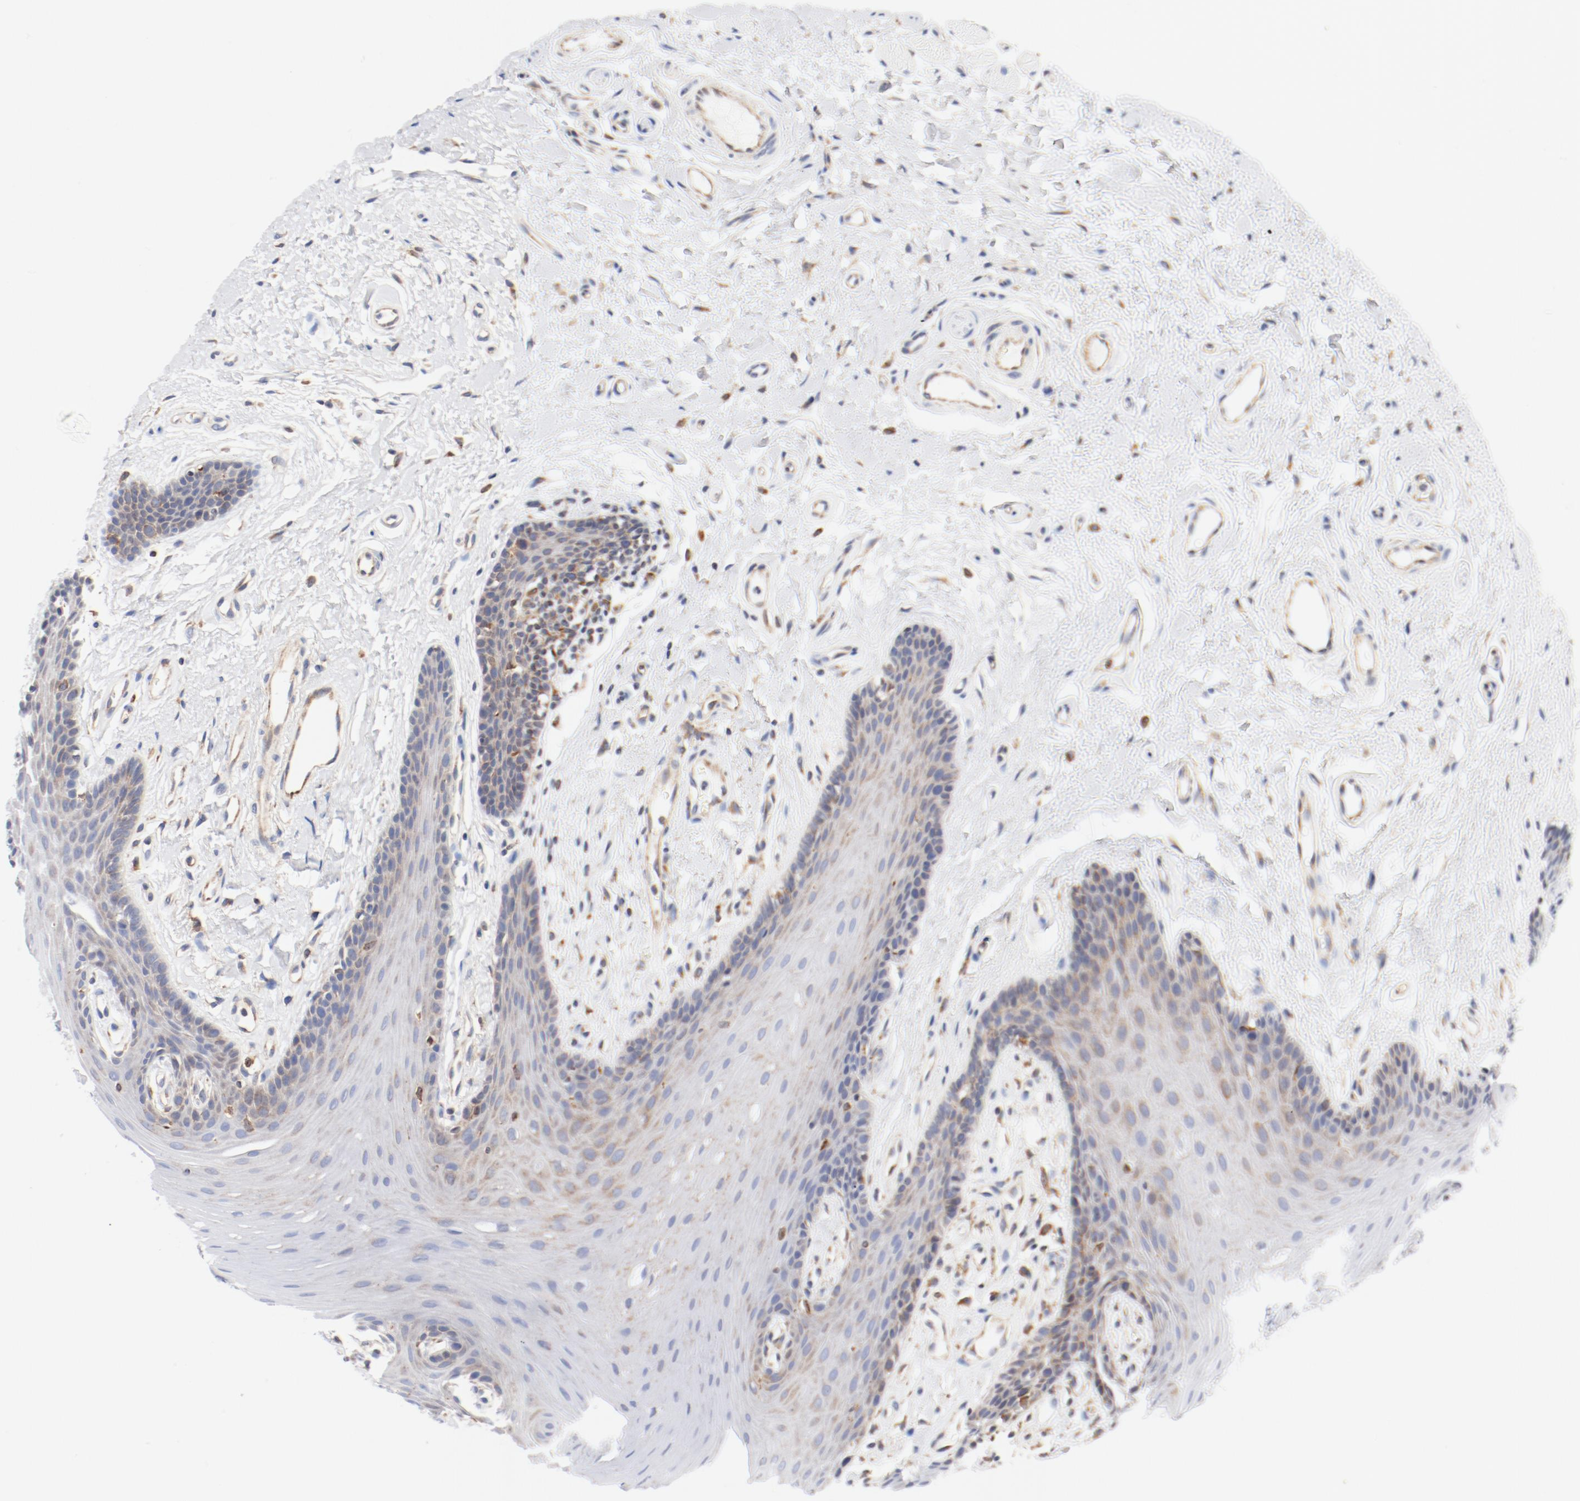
{"staining": {"intensity": "moderate", "quantity": "<25%", "location": "cytoplasmic/membranous"}, "tissue": "oral mucosa", "cell_type": "Squamous epithelial cells", "image_type": "normal", "snomed": [{"axis": "morphology", "description": "Normal tissue, NOS"}, {"axis": "topography", "description": "Oral tissue"}], "caption": "Squamous epithelial cells demonstrate low levels of moderate cytoplasmic/membranous positivity in approximately <25% of cells in unremarkable oral mucosa. (Brightfield microscopy of DAB IHC at high magnification).", "gene": "PDPK1", "patient": {"sex": "male", "age": 62}}